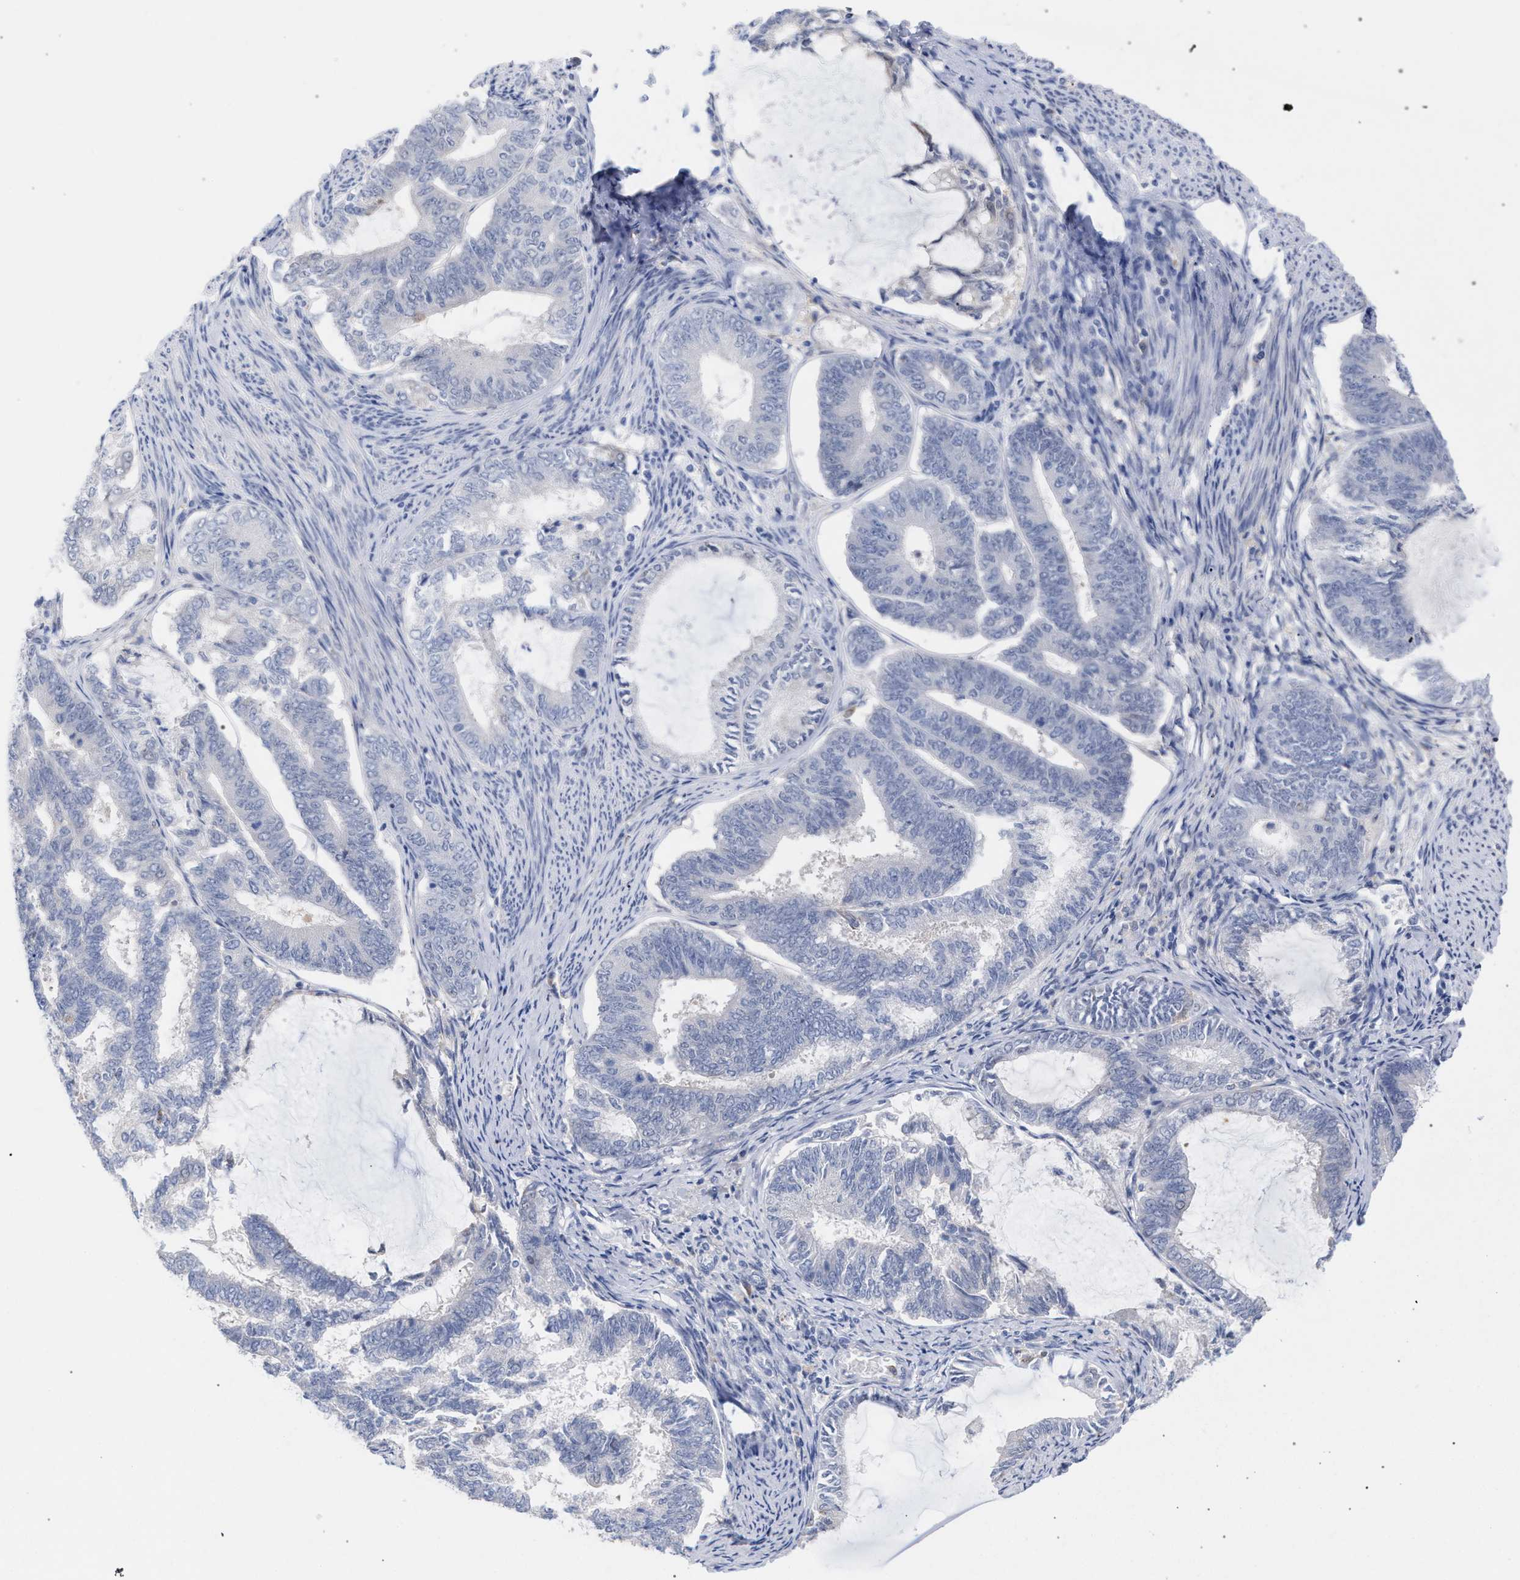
{"staining": {"intensity": "negative", "quantity": "none", "location": "none"}, "tissue": "endometrial cancer", "cell_type": "Tumor cells", "image_type": "cancer", "snomed": [{"axis": "morphology", "description": "Adenocarcinoma, NOS"}, {"axis": "topography", "description": "Endometrium"}], "caption": "Histopathology image shows no protein positivity in tumor cells of endometrial adenocarcinoma tissue.", "gene": "FHOD3", "patient": {"sex": "female", "age": 86}}